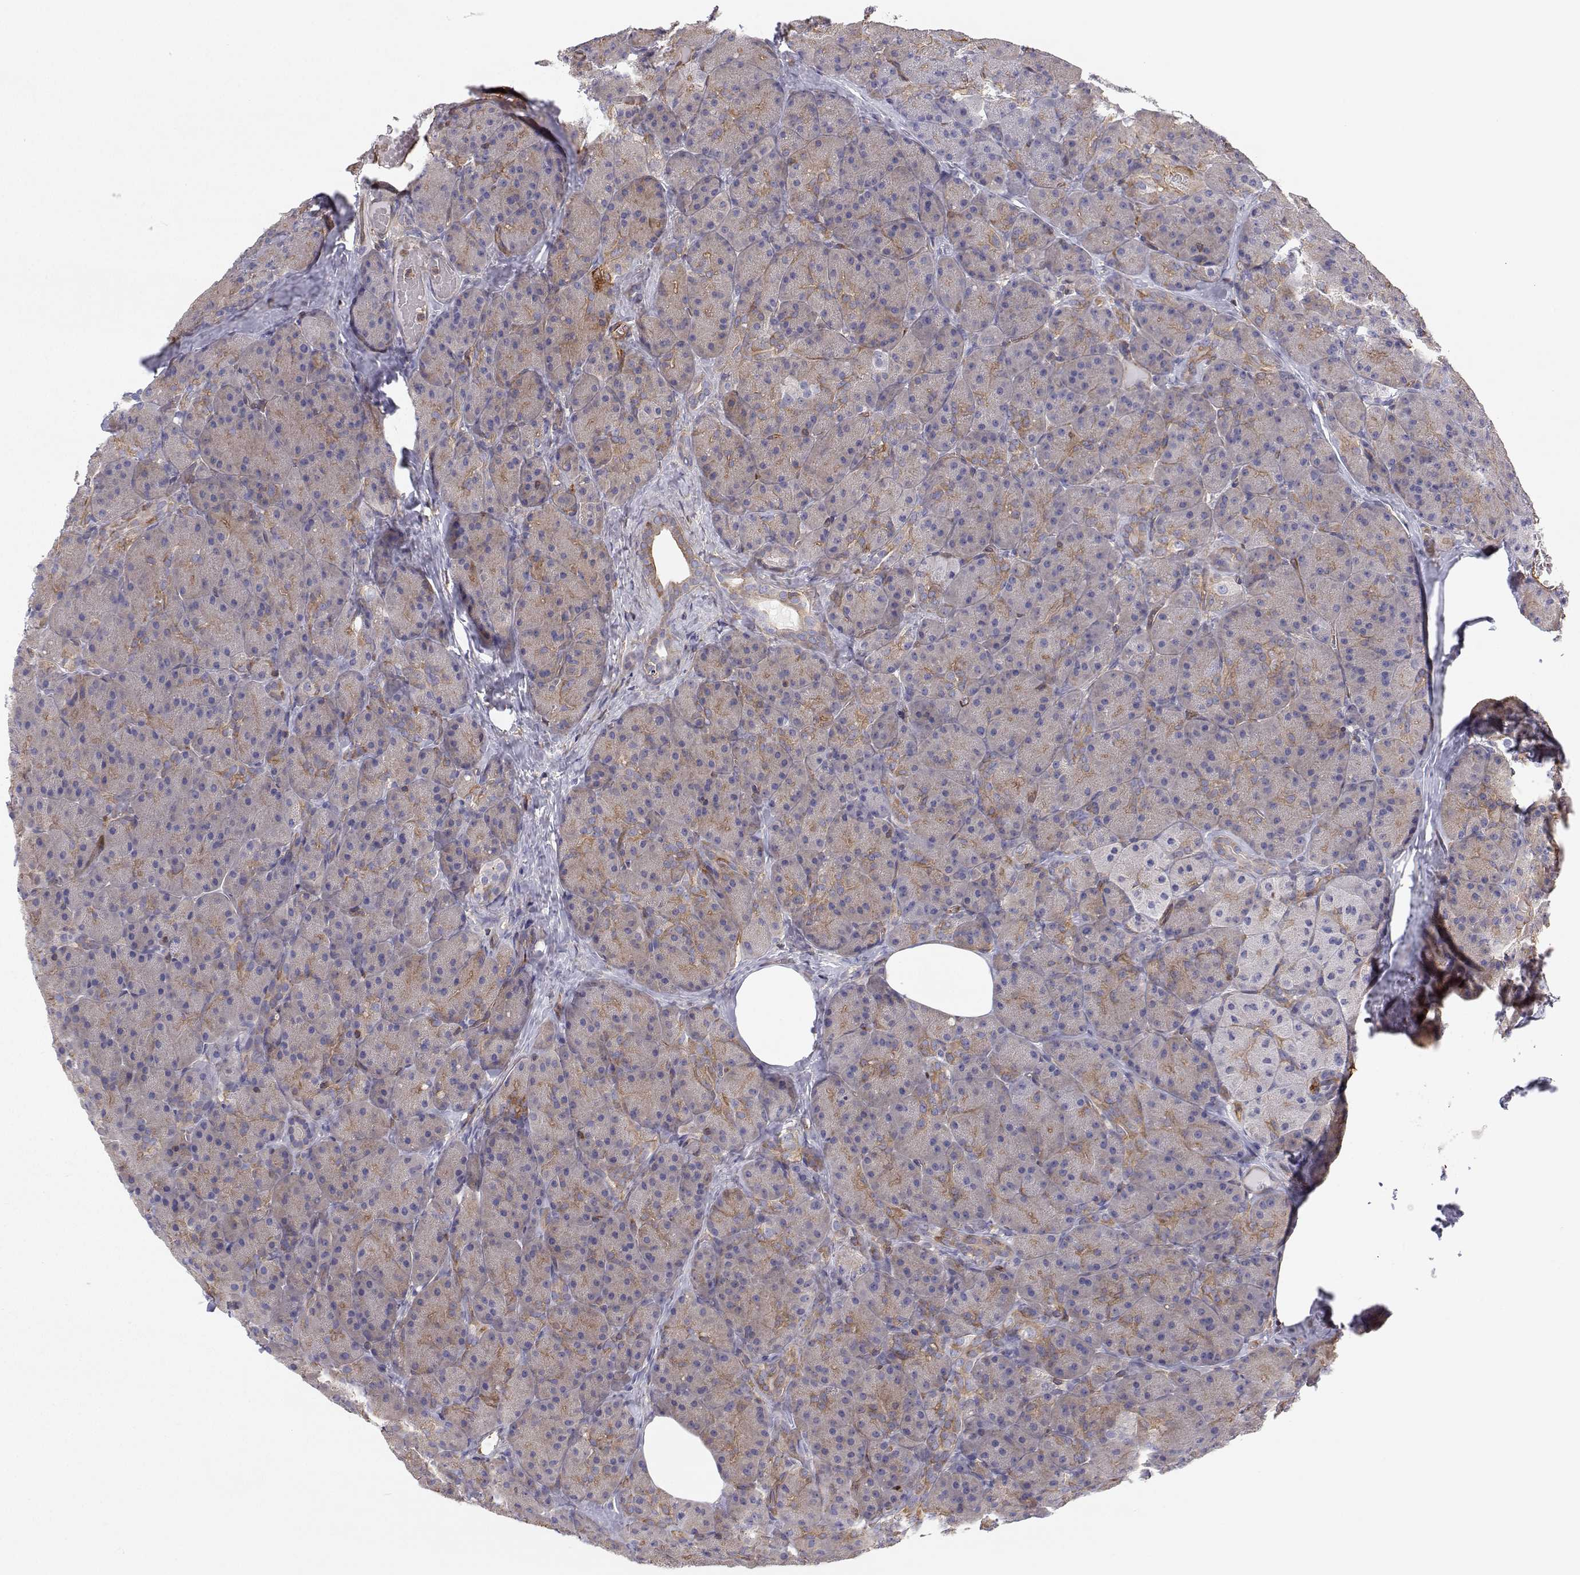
{"staining": {"intensity": "moderate", "quantity": "25%-75%", "location": "cytoplasmic/membranous"}, "tissue": "pancreas", "cell_type": "Exocrine glandular cells", "image_type": "normal", "snomed": [{"axis": "morphology", "description": "Normal tissue, NOS"}, {"axis": "topography", "description": "Pancreas"}], "caption": "Protein expression analysis of benign human pancreas reveals moderate cytoplasmic/membranous positivity in about 25%-75% of exocrine glandular cells. (Brightfield microscopy of DAB IHC at high magnification).", "gene": "MYH9", "patient": {"sex": "male", "age": 57}}